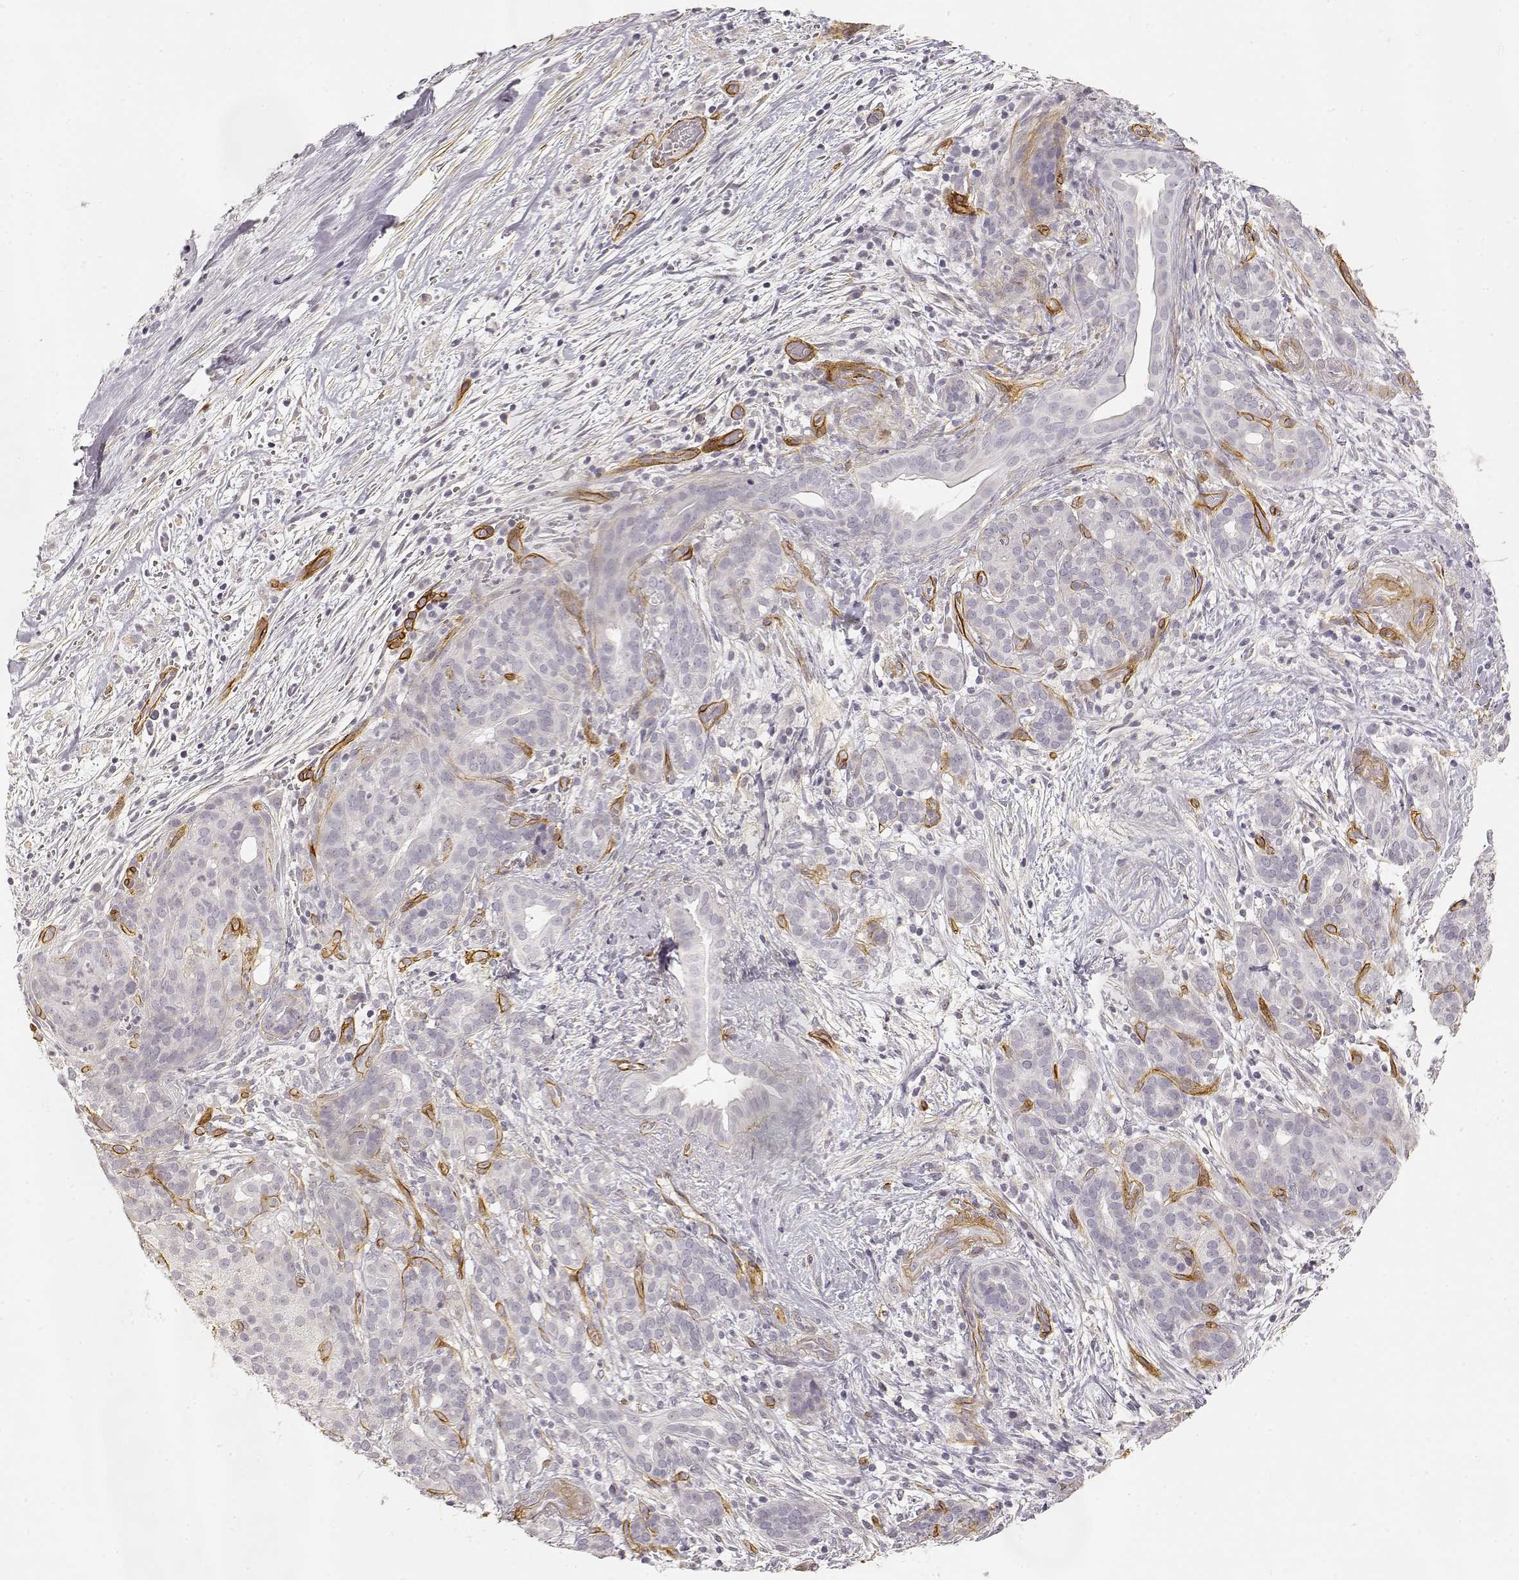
{"staining": {"intensity": "negative", "quantity": "none", "location": "none"}, "tissue": "pancreatic cancer", "cell_type": "Tumor cells", "image_type": "cancer", "snomed": [{"axis": "morphology", "description": "Adenocarcinoma, NOS"}, {"axis": "topography", "description": "Pancreas"}], "caption": "Tumor cells are negative for protein expression in human pancreatic cancer.", "gene": "LAMA4", "patient": {"sex": "male", "age": 44}}